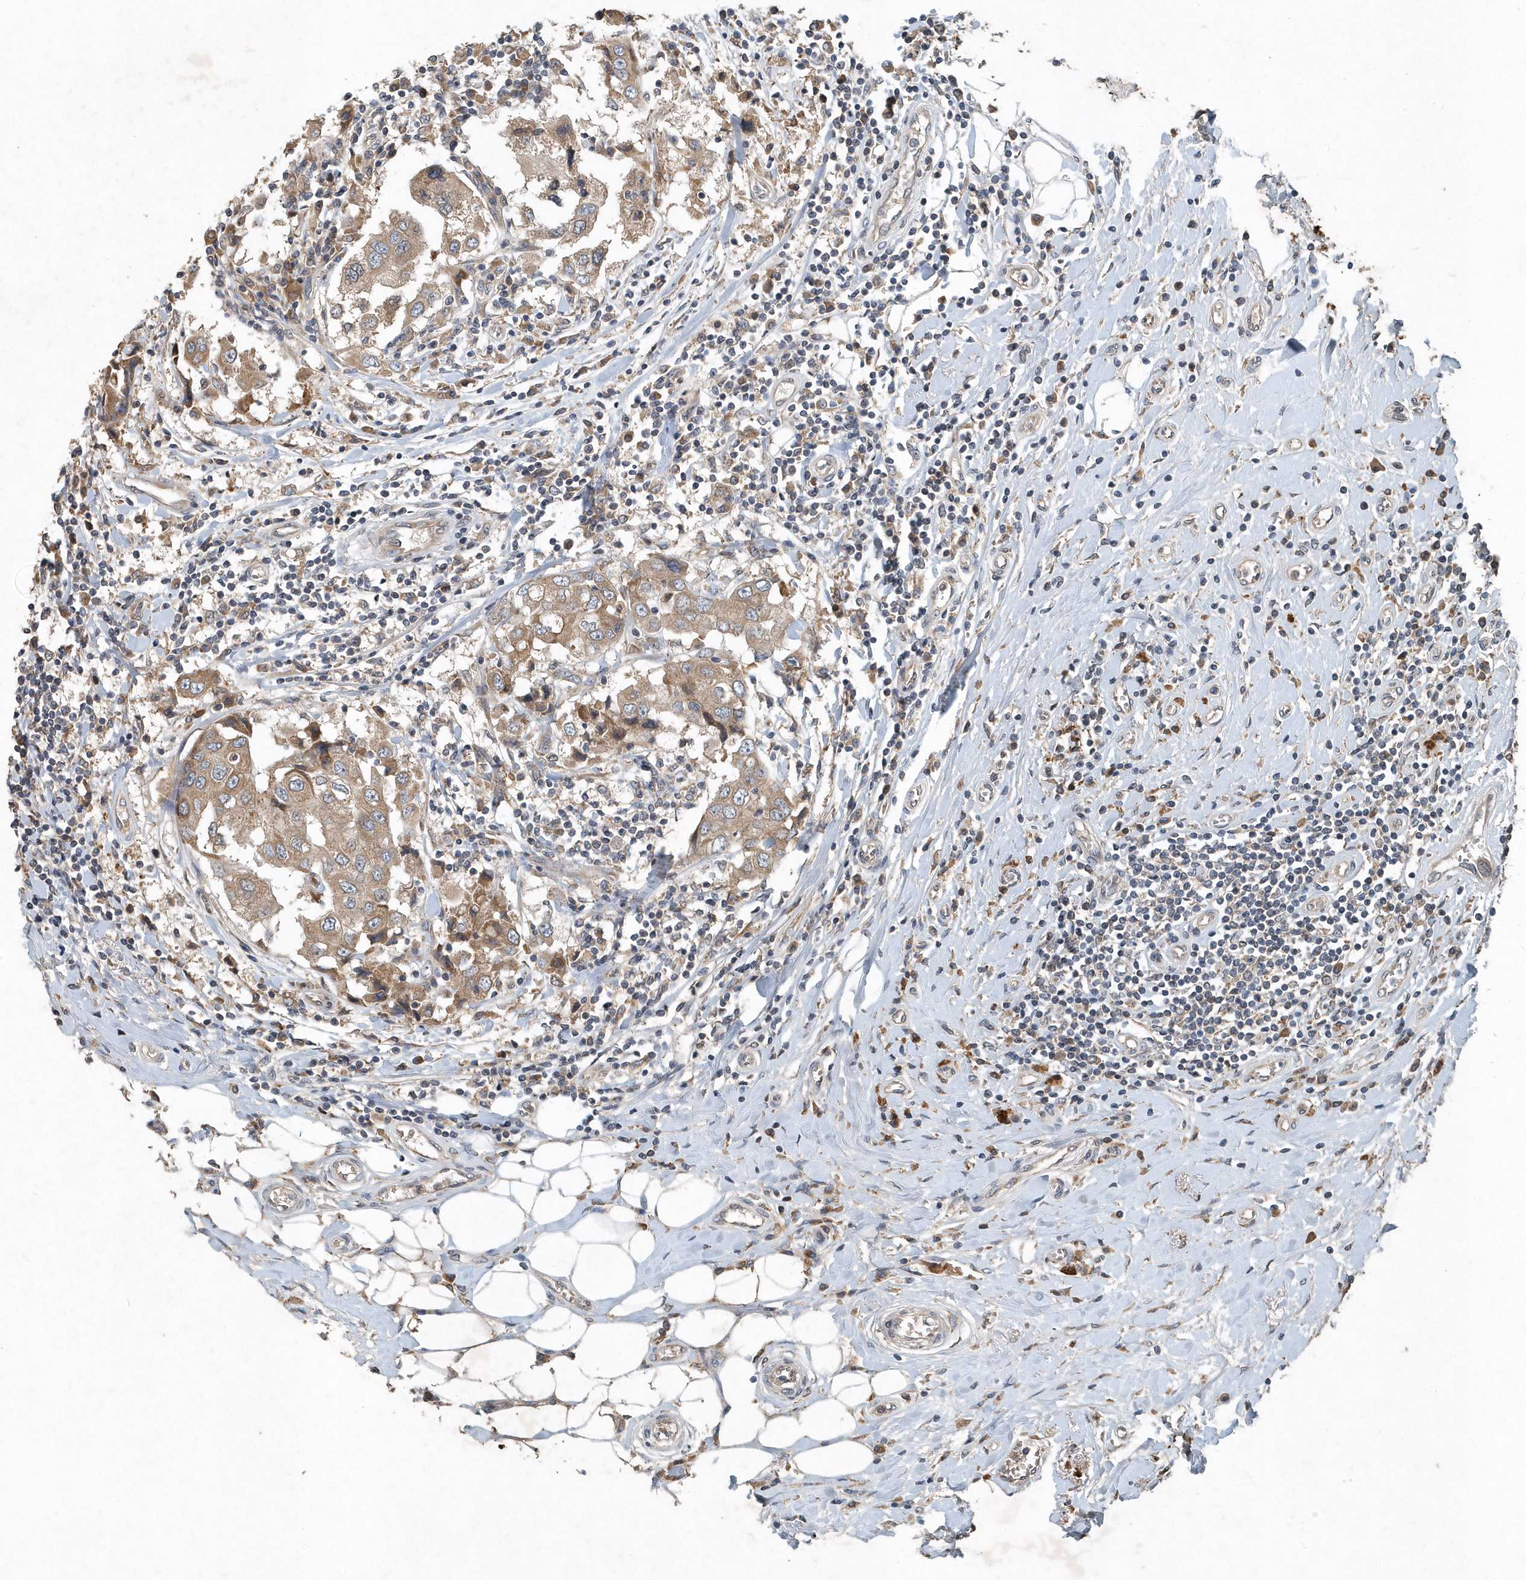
{"staining": {"intensity": "moderate", "quantity": ">75%", "location": "cytoplasmic/membranous"}, "tissue": "breast cancer", "cell_type": "Tumor cells", "image_type": "cancer", "snomed": [{"axis": "morphology", "description": "Duct carcinoma"}, {"axis": "topography", "description": "Breast"}], "caption": "IHC of human breast cancer displays medium levels of moderate cytoplasmic/membranous staining in about >75% of tumor cells.", "gene": "SCFD2", "patient": {"sex": "female", "age": 27}}